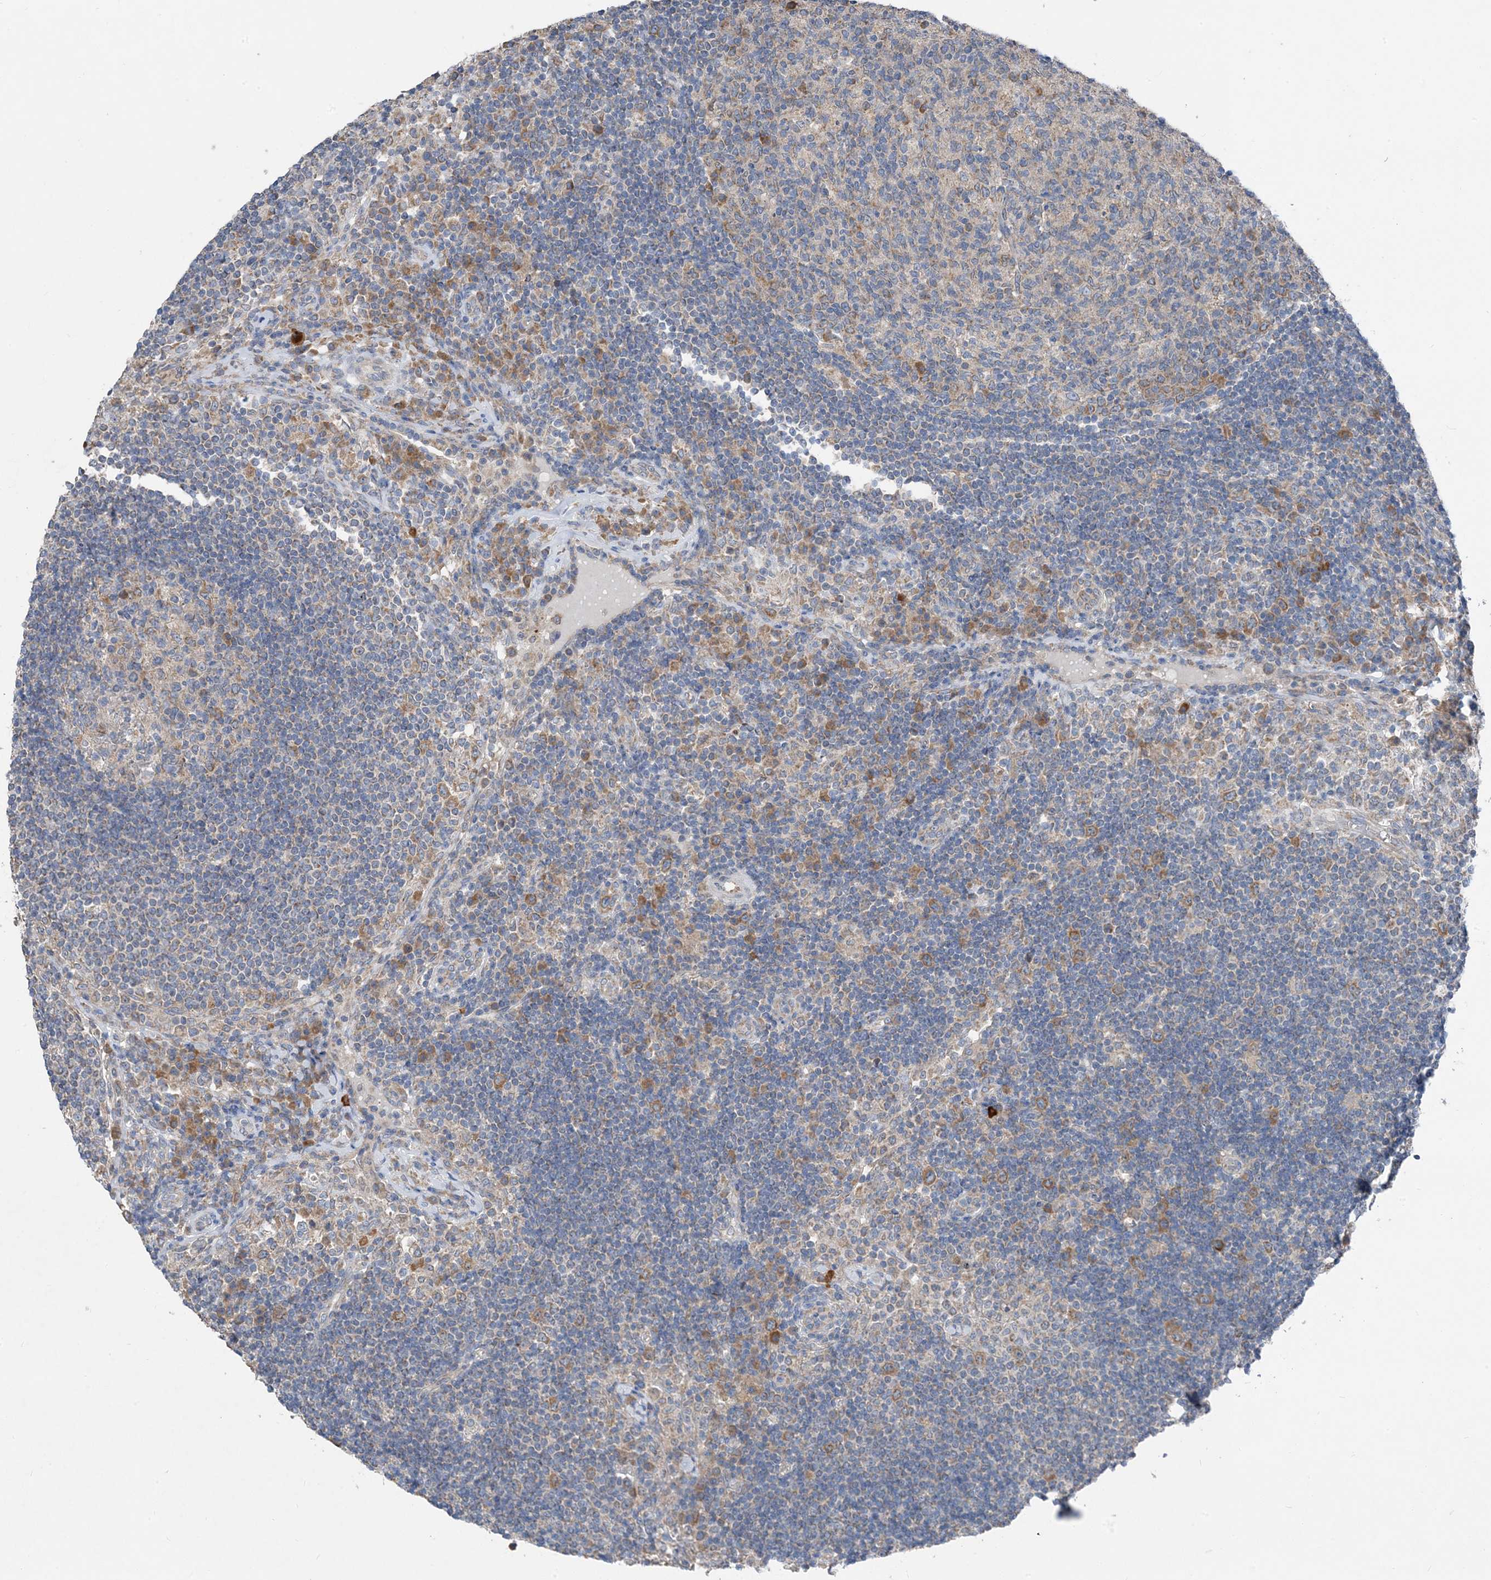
{"staining": {"intensity": "moderate", "quantity": "<25%", "location": "cytoplasmic/membranous"}, "tissue": "lymph node", "cell_type": "Germinal center cells", "image_type": "normal", "snomed": [{"axis": "morphology", "description": "Normal tissue, NOS"}, {"axis": "topography", "description": "Lymph node"}], "caption": "The image shows immunohistochemical staining of normal lymph node. There is moderate cytoplasmic/membranous expression is appreciated in about <25% of germinal center cells.", "gene": "DHX30", "patient": {"sex": "female", "age": 53}}